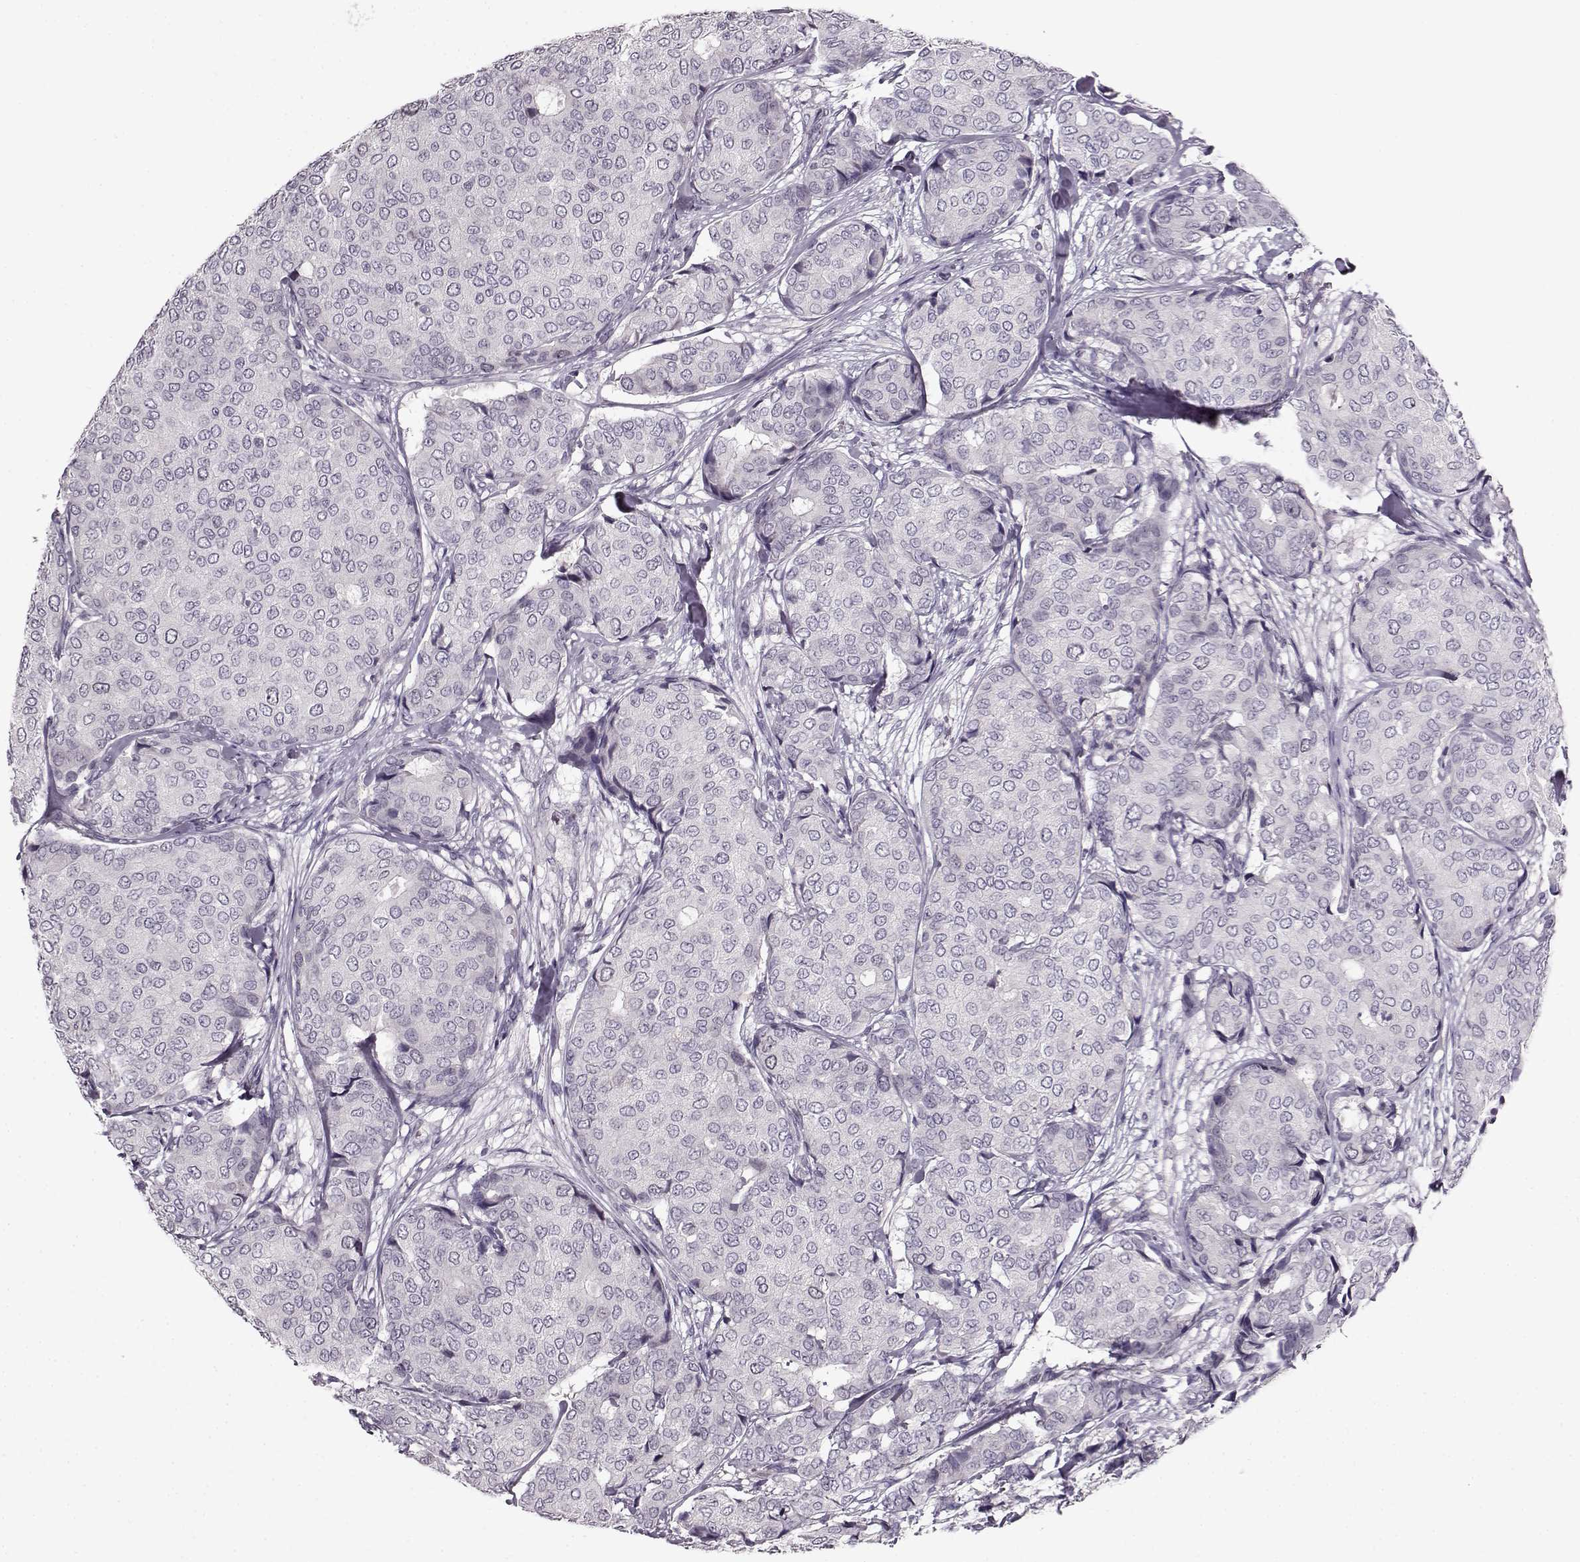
{"staining": {"intensity": "negative", "quantity": "none", "location": "none"}, "tissue": "breast cancer", "cell_type": "Tumor cells", "image_type": "cancer", "snomed": [{"axis": "morphology", "description": "Duct carcinoma"}, {"axis": "topography", "description": "Breast"}], "caption": "This micrograph is of breast invasive ductal carcinoma stained with immunohistochemistry to label a protein in brown with the nuclei are counter-stained blue. There is no staining in tumor cells. The staining is performed using DAB (3,3'-diaminobenzidine) brown chromogen with nuclei counter-stained in using hematoxylin.", "gene": "RP1L1", "patient": {"sex": "female", "age": 75}}